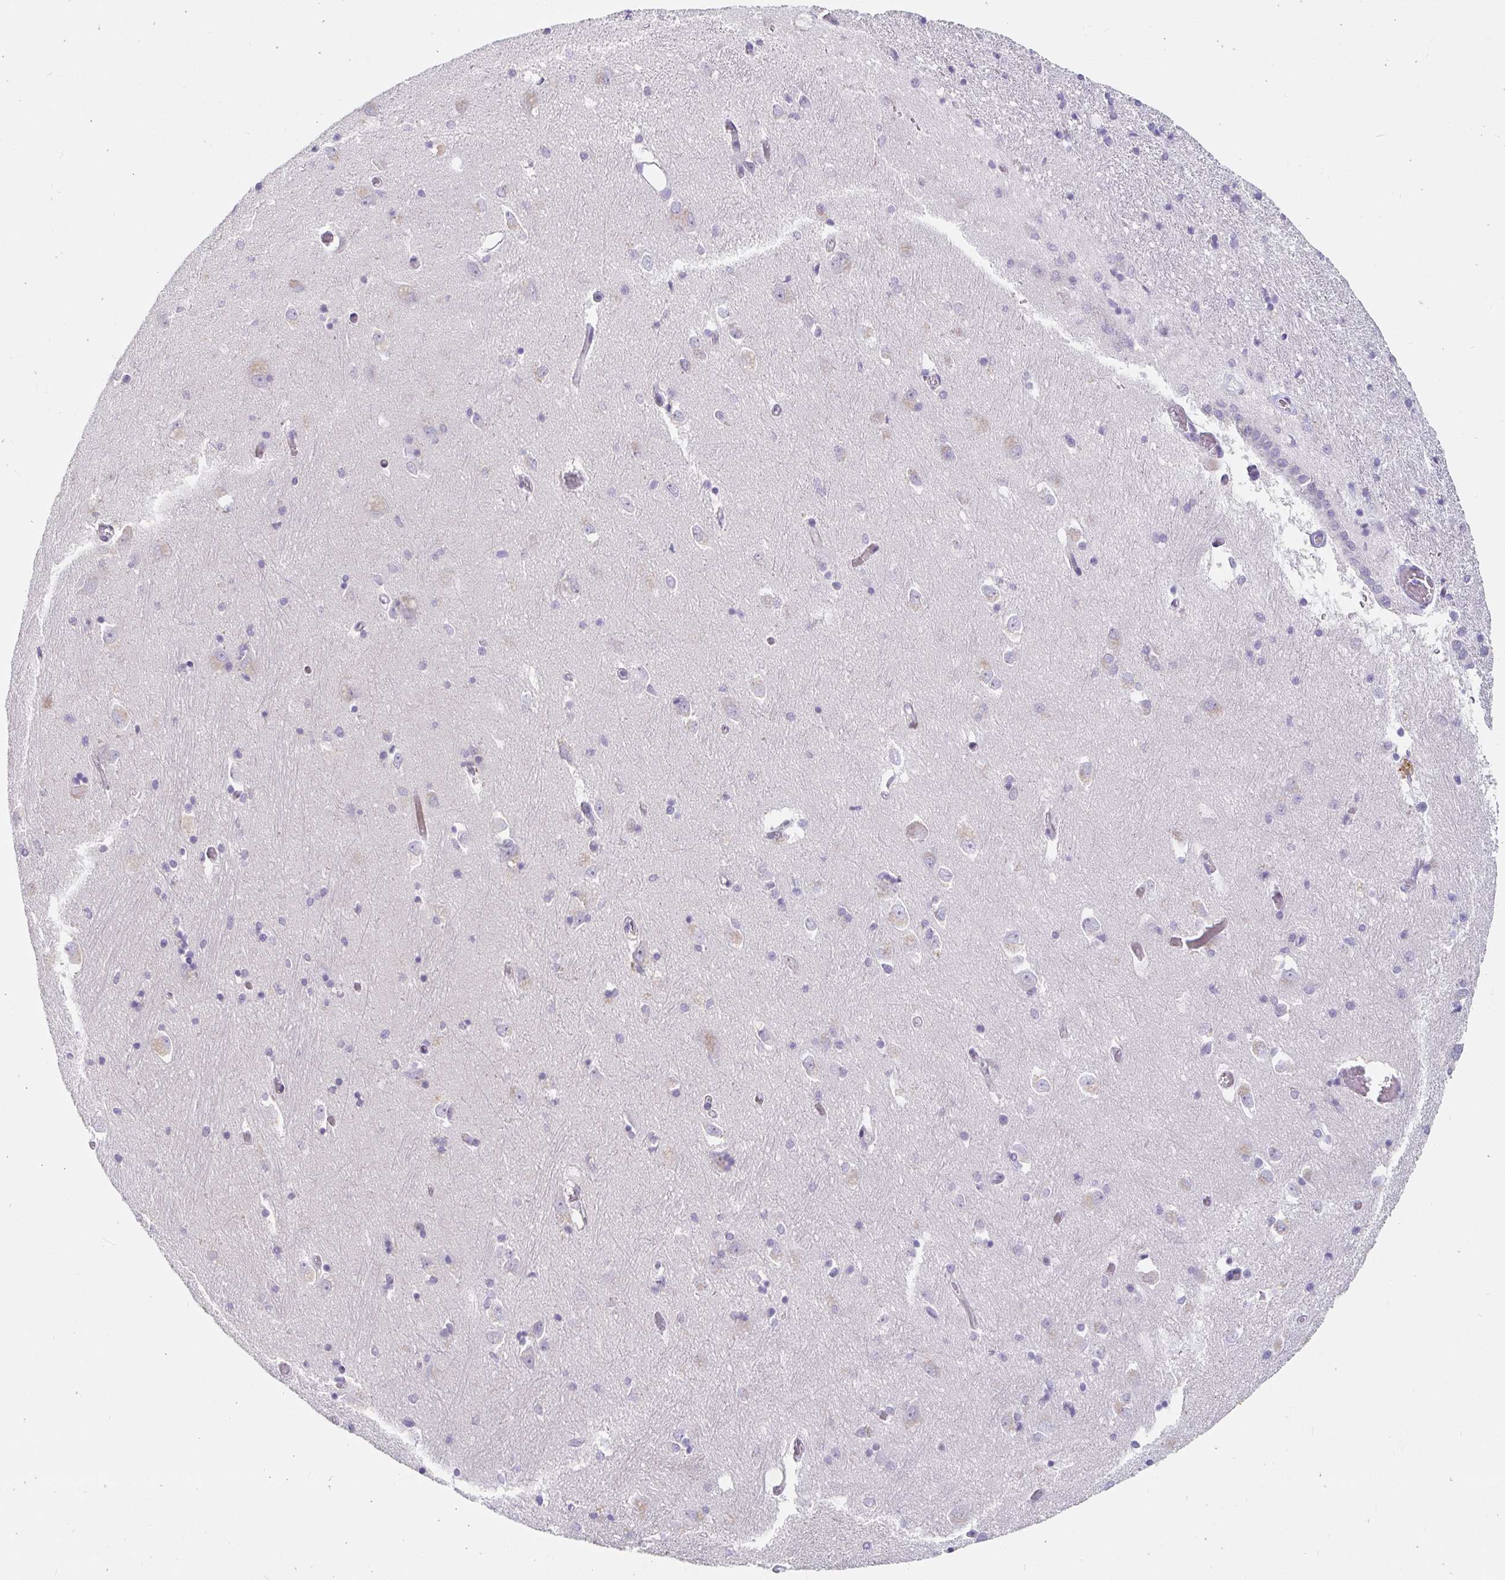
{"staining": {"intensity": "negative", "quantity": "none", "location": "none"}, "tissue": "caudate", "cell_type": "Glial cells", "image_type": "normal", "snomed": [{"axis": "morphology", "description": "Normal tissue, NOS"}, {"axis": "topography", "description": "Lateral ventricle wall"}, {"axis": "topography", "description": "Hippocampus"}], "caption": "The histopathology image reveals no staining of glial cells in benign caudate.", "gene": "PDX1", "patient": {"sex": "female", "age": 63}}